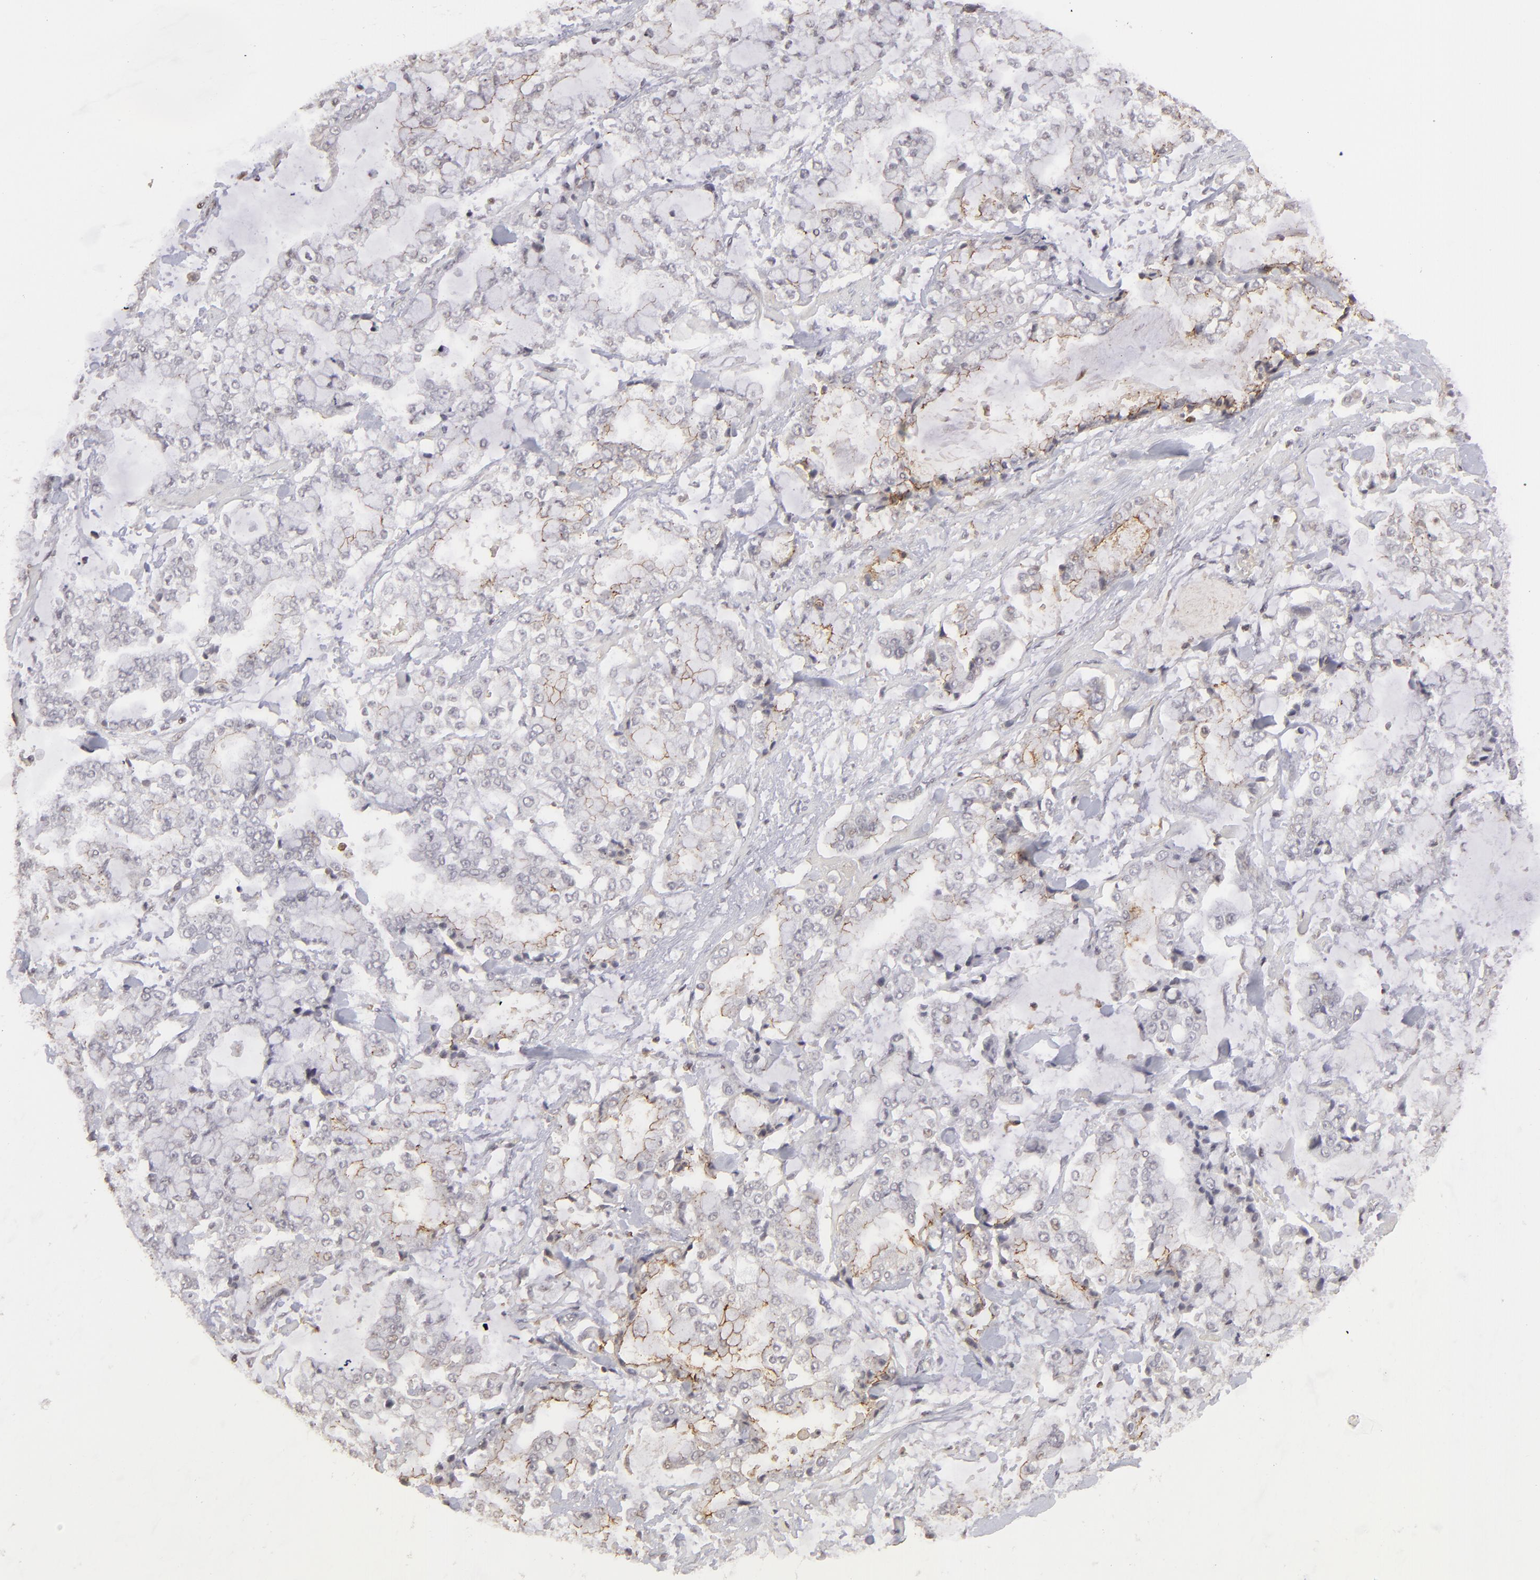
{"staining": {"intensity": "negative", "quantity": "none", "location": "none"}, "tissue": "stomach cancer", "cell_type": "Tumor cells", "image_type": "cancer", "snomed": [{"axis": "morphology", "description": "Normal tissue, NOS"}, {"axis": "morphology", "description": "Adenocarcinoma, NOS"}, {"axis": "topography", "description": "Stomach, upper"}, {"axis": "topography", "description": "Stomach"}], "caption": "This is a micrograph of immunohistochemistry (IHC) staining of adenocarcinoma (stomach), which shows no staining in tumor cells. (Immunohistochemistry (ihc), brightfield microscopy, high magnification).", "gene": "CLDN2", "patient": {"sex": "male", "age": 76}}